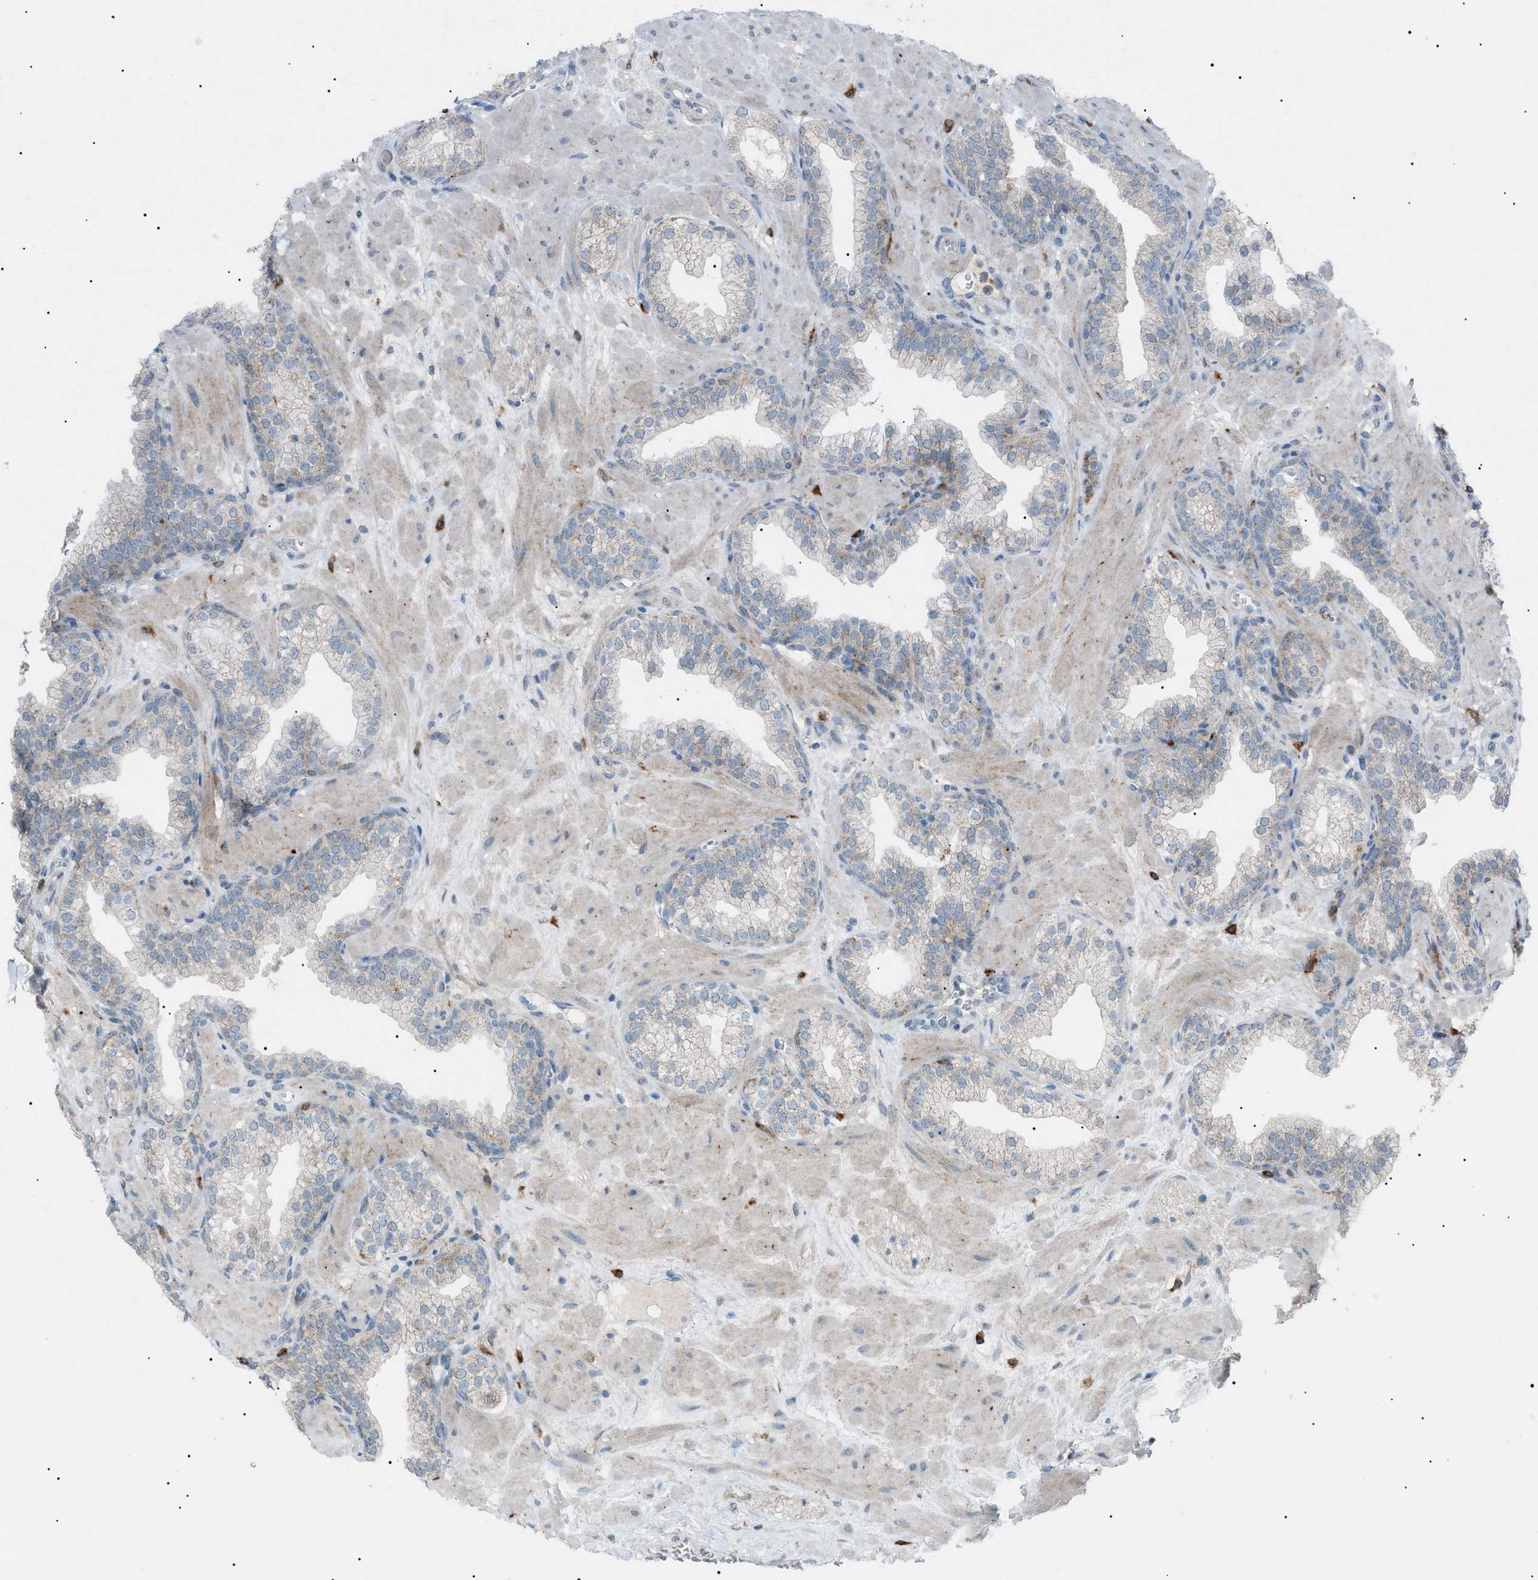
{"staining": {"intensity": "weak", "quantity": "<25%", "location": "cytoplasmic/membranous"}, "tissue": "prostate", "cell_type": "Glandular cells", "image_type": "normal", "snomed": [{"axis": "morphology", "description": "Normal tissue, NOS"}, {"axis": "morphology", "description": "Urothelial carcinoma, Low grade"}, {"axis": "topography", "description": "Urinary bladder"}, {"axis": "topography", "description": "Prostate"}], "caption": "DAB (3,3'-diaminobenzidine) immunohistochemical staining of normal prostate shows no significant expression in glandular cells. Brightfield microscopy of immunohistochemistry stained with DAB (3,3'-diaminobenzidine) (brown) and hematoxylin (blue), captured at high magnification.", "gene": "BTK", "patient": {"sex": "male", "age": 60}}